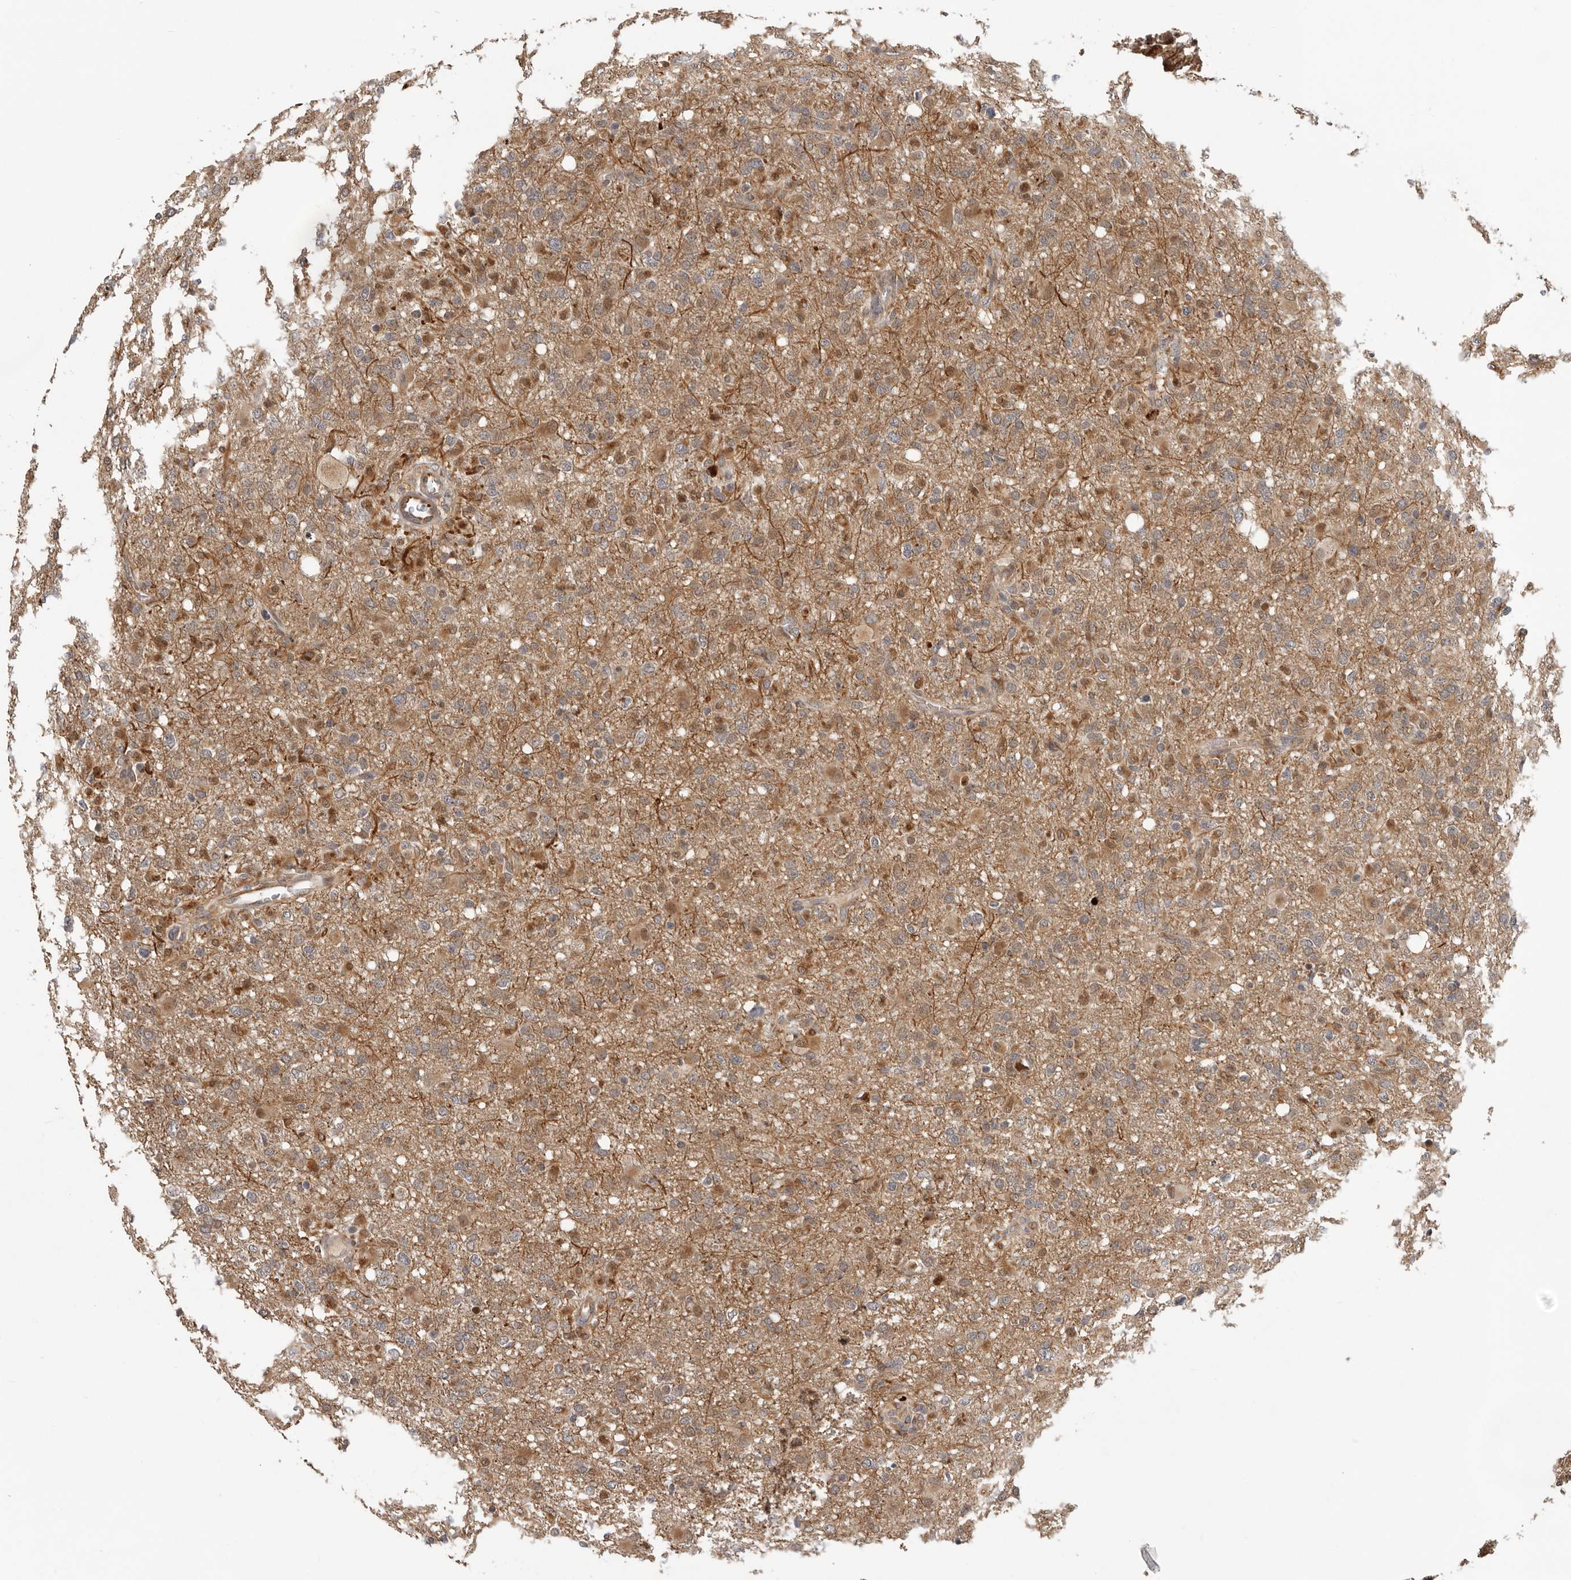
{"staining": {"intensity": "moderate", "quantity": ">75%", "location": "cytoplasmic/membranous"}, "tissue": "glioma", "cell_type": "Tumor cells", "image_type": "cancer", "snomed": [{"axis": "morphology", "description": "Glioma, malignant, High grade"}, {"axis": "topography", "description": "Brain"}], "caption": "Immunohistochemistry (IHC) (DAB) staining of human malignant high-grade glioma displays moderate cytoplasmic/membranous protein expression in about >75% of tumor cells.", "gene": "RNF157", "patient": {"sex": "female", "age": 57}}